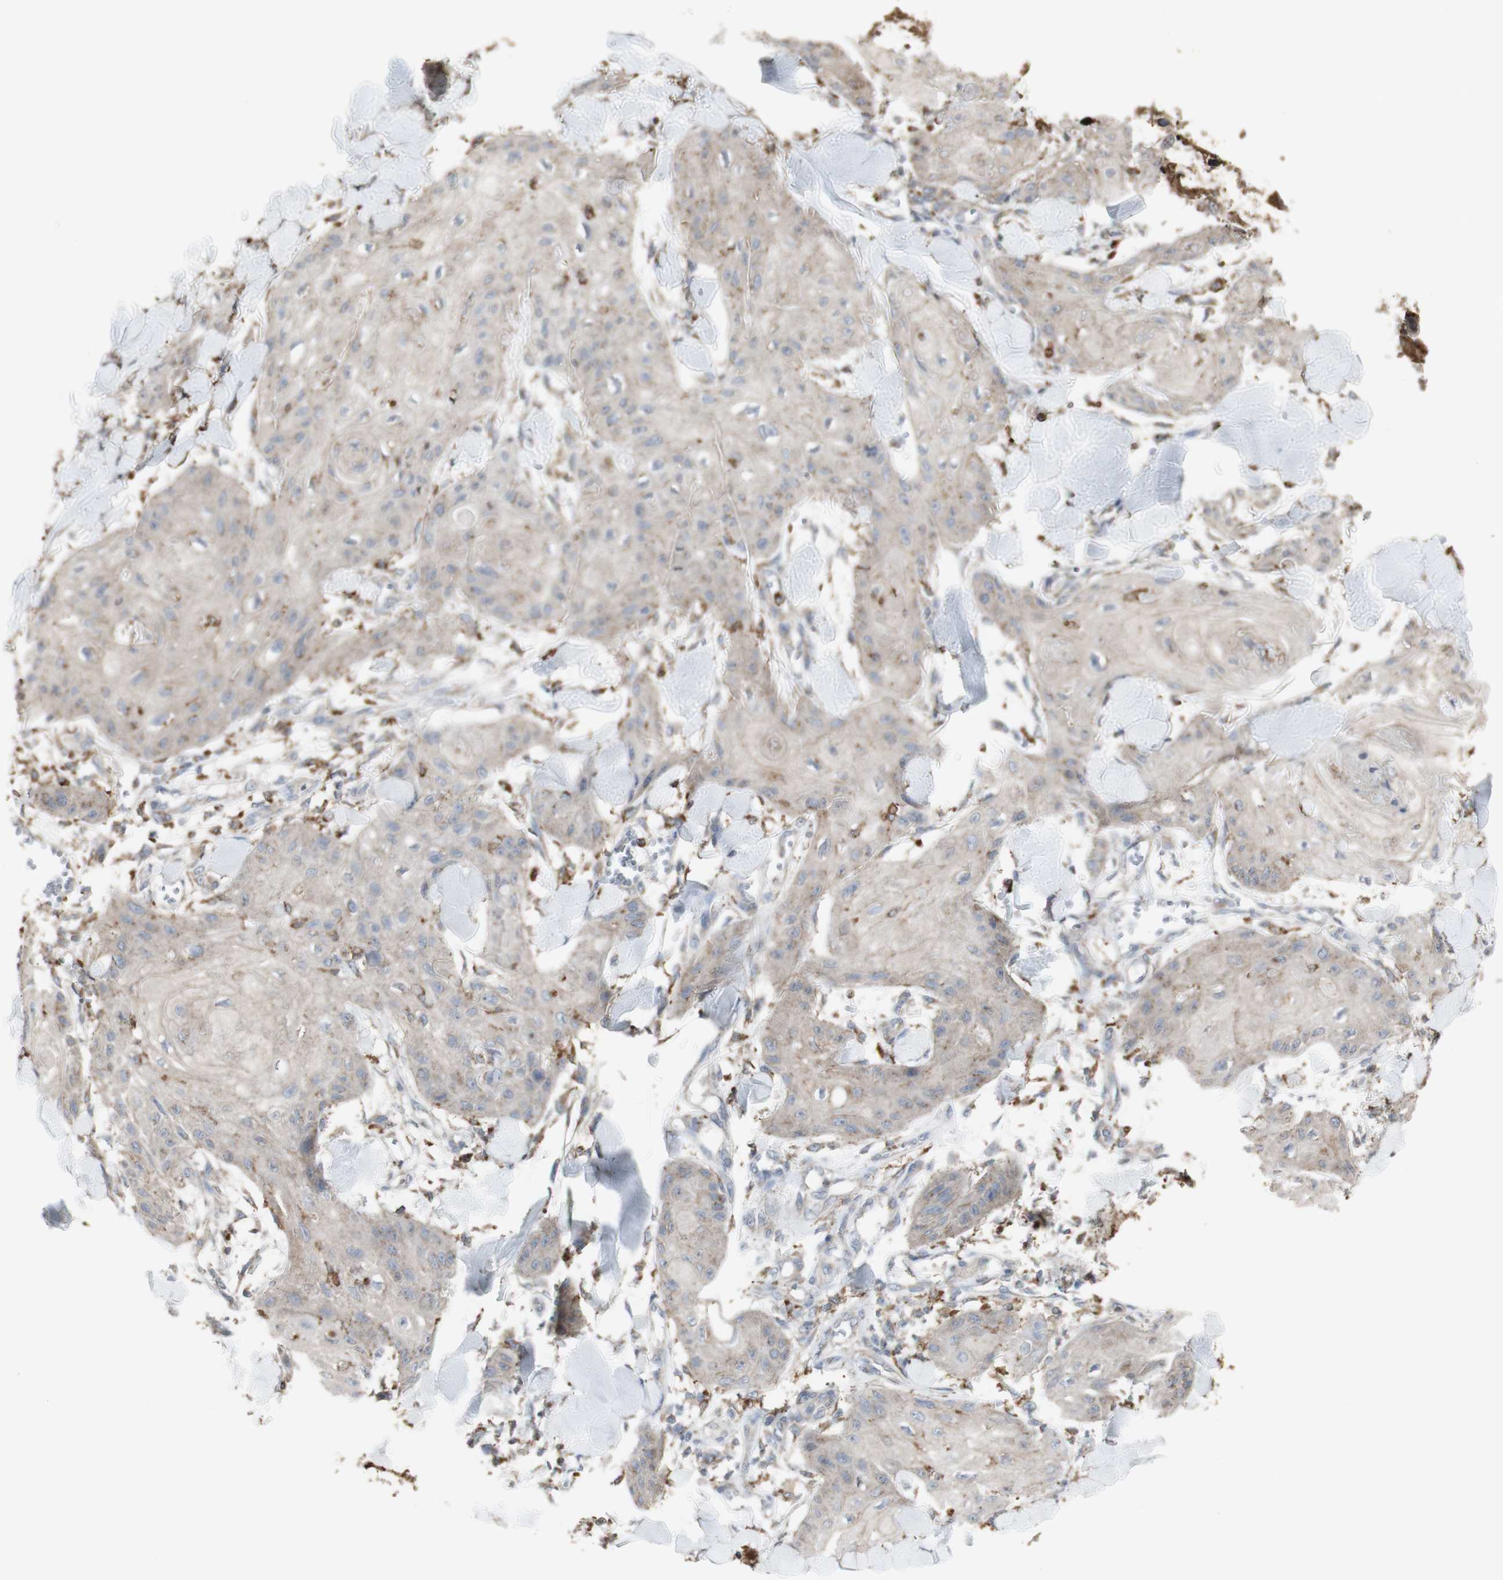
{"staining": {"intensity": "weak", "quantity": "25%-75%", "location": "cytoplasmic/membranous"}, "tissue": "skin cancer", "cell_type": "Tumor cells", "image_type": "cancer", "snomed": [{"axis": "morphology", "description": "Squamous cell carcinoma, NOS"}, {"axis": "topography", "description": "Skin"}], "caption": "The immunohistochemical stain shows weak cytoplasmic/membranous staining in tumor cells of skin cancer tissue. The staining was performed using DAB (3,3'-diaminobenzidine), with brown indicating positive protein expression. Nuclei are stained blue with hematoxylin.", "gene": "ATP6V1E1", "patient": {"sex": "male", "age": 74}}